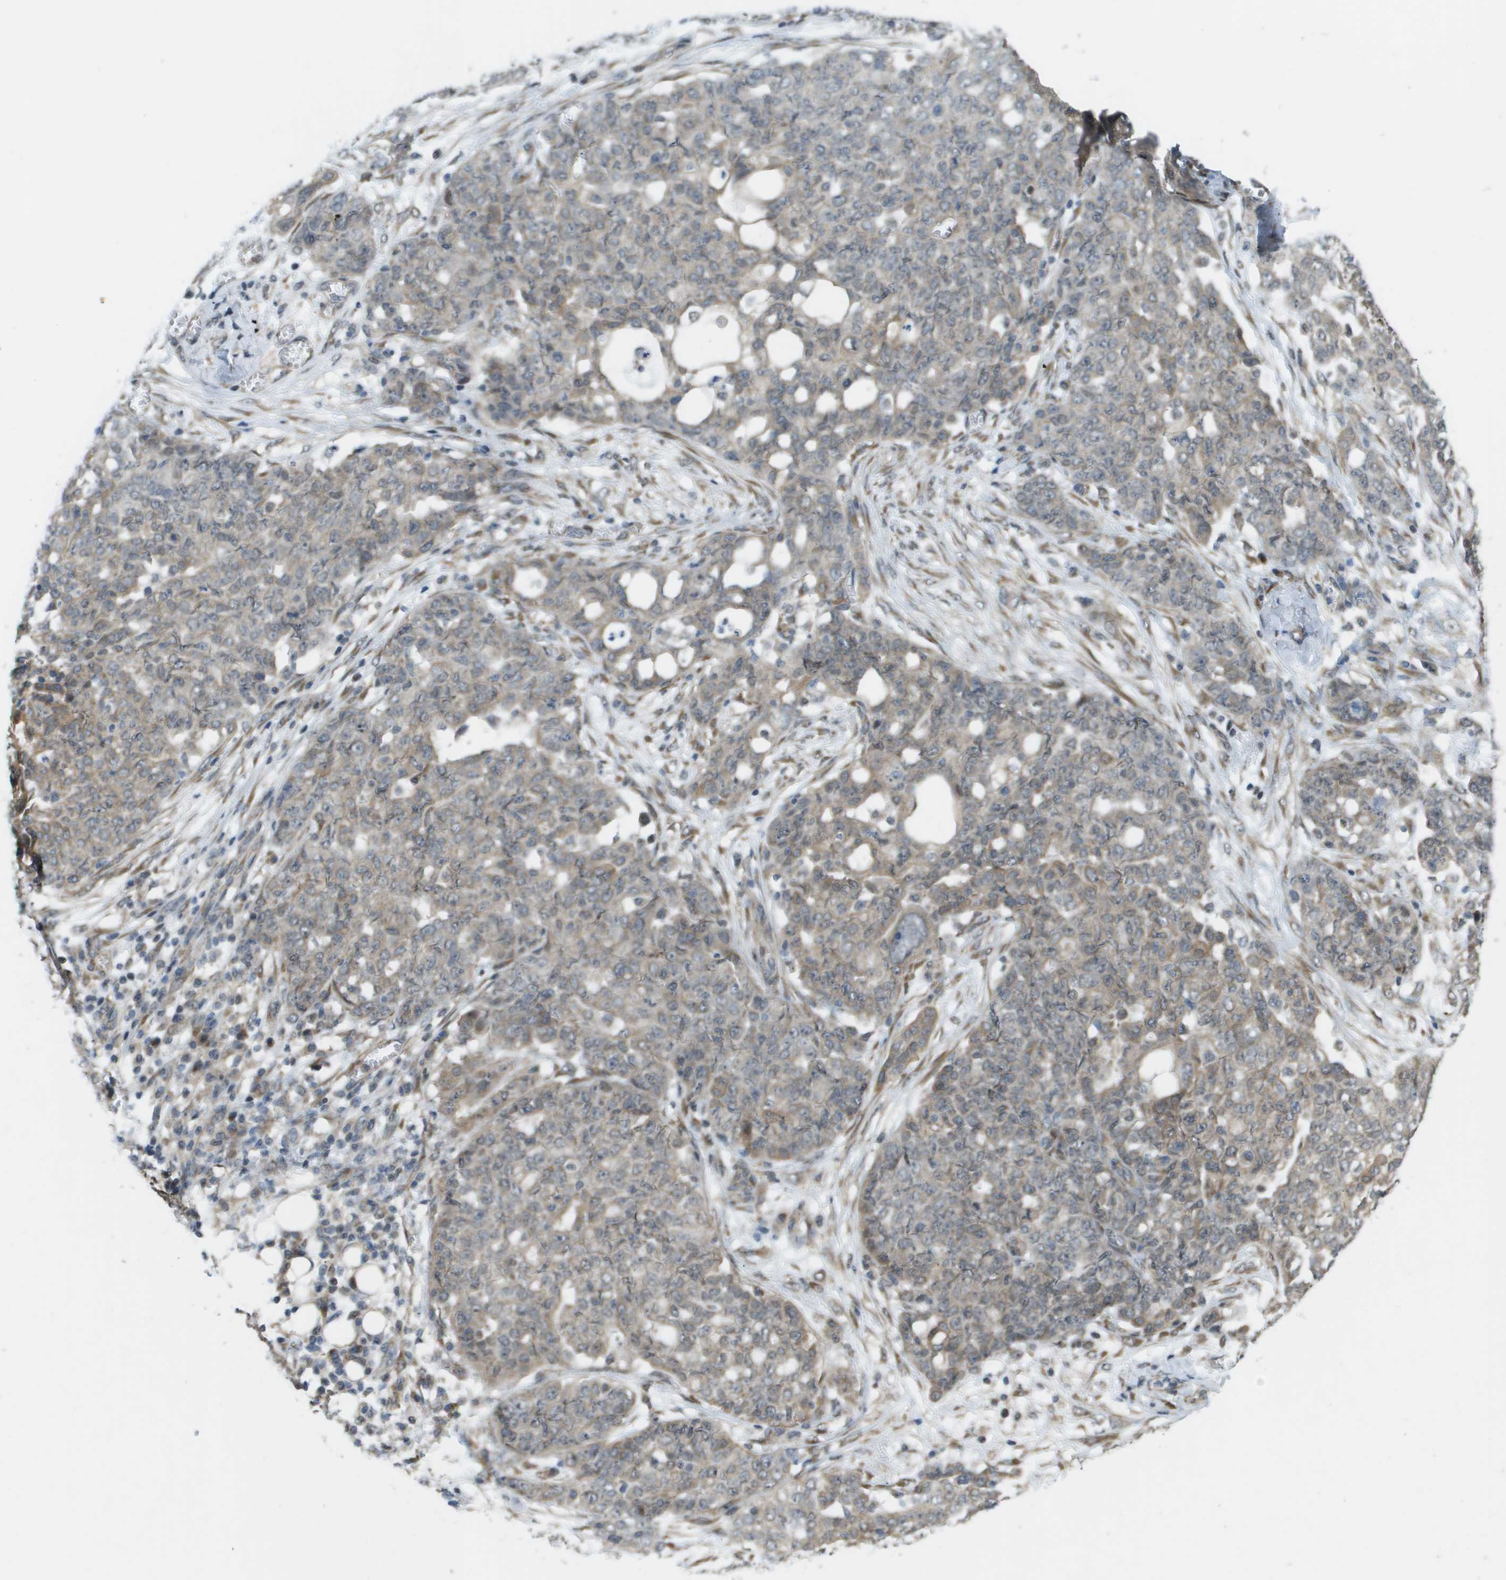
{"staining": {"intensity": "weak", "quantity": "<25%", "location": "cytoplasmic/membranous"}, "tissue": "ovarian cancer", "cell_type": "Tumor cells", "image_type": "cancer", "snomed": [{"axis": "morphology", "description": "Cystadenocarcinoma, serous, NOS"}, {"axis": "topography", "description": "Soft tissue"}, {"axis": "topography", "description": "Ovary"}], "caption": "Immunohistochemistry (IHC) of human ovarian cancer demonstrates no staining in tumor cells. (DAB immunohistochemistry (IHC) visualized using brightfield microscopy, high magnification).", "gene": "IFNLR1", "patient": {"sex": "female", "age": 57}}